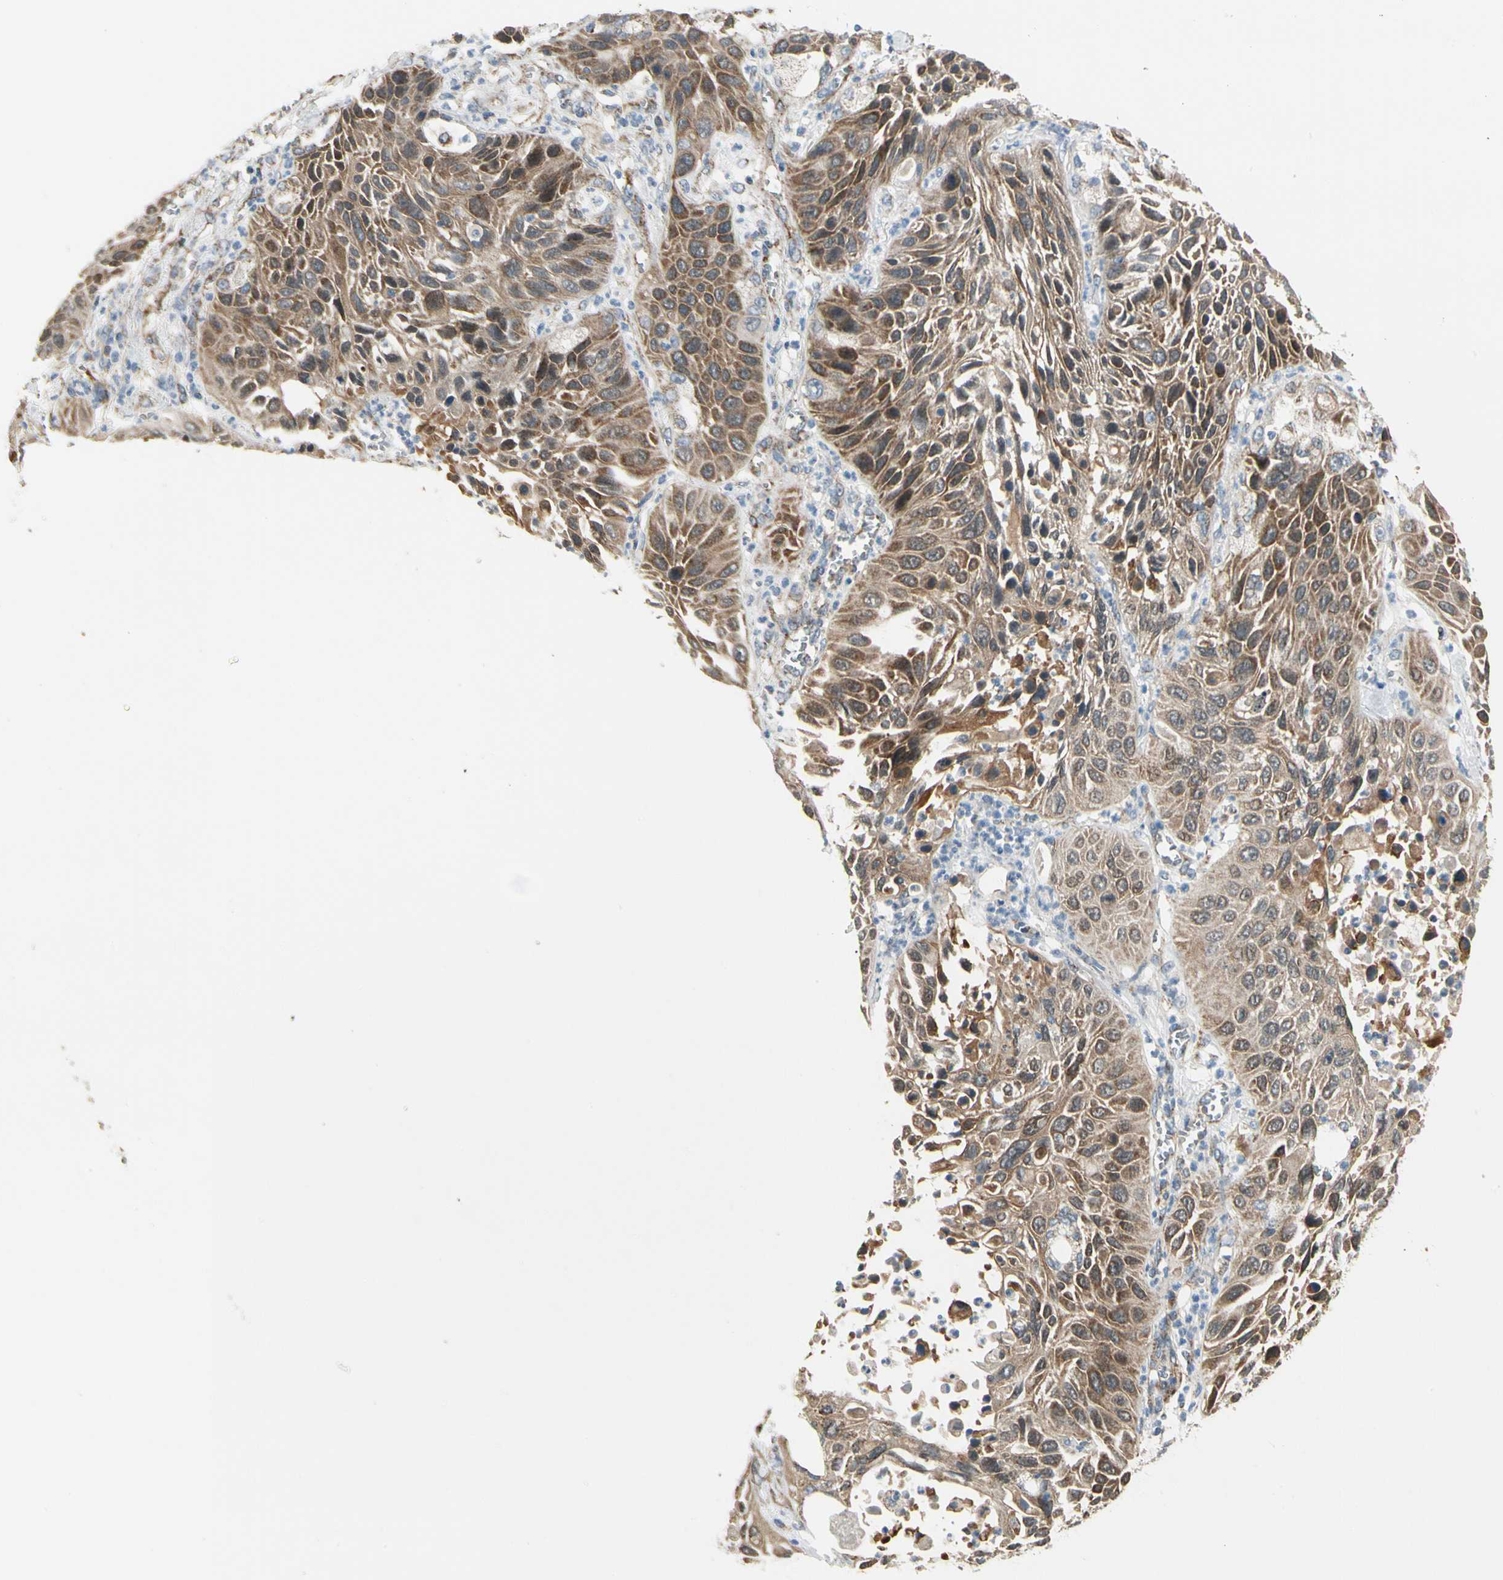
{"staining": {"intensity": "moderate", "quantity": ">75%", "location": "cytoplasmic/membranous"}, "tissue": "lung cancer", "cell_type": "Tumor cells", "image_type": "cancer", "snomed": [{"axis": "morphology", "description": "Squamous cell carcinoma, NOS"}, {"axis": "topography", "description": "Lung"}], "caption": "Lung cancer (squamous cell carcinoma) stained with immunohistochemistry (IHC) displays moderate cytoplasmic/membranous positivity in about >75% of tumor cells.", "gene": "EPHB3", "patient": {"sex": "female", "age": 76}}